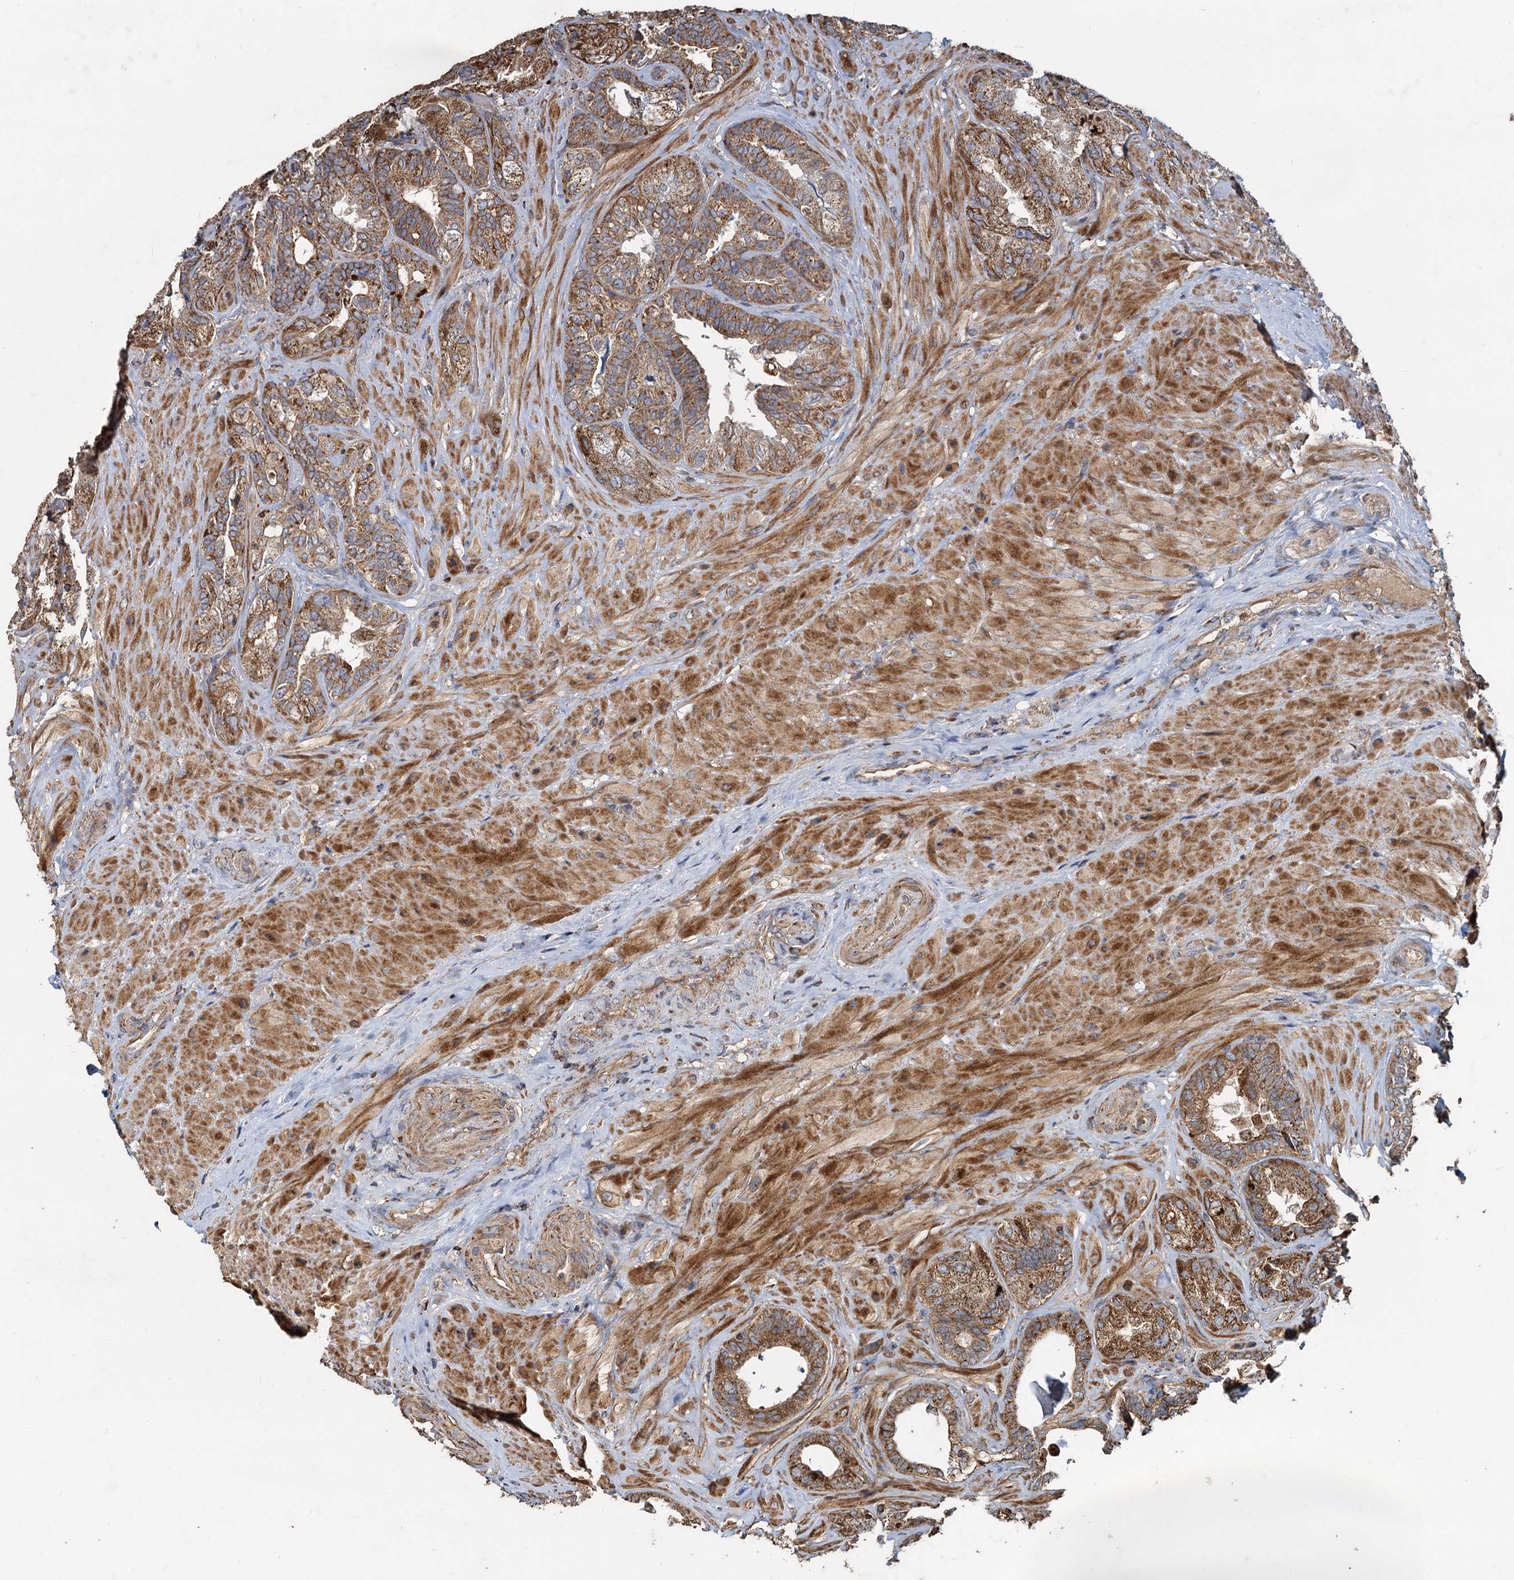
{"staining": {"intensity": "moderate", "quantity": ">75%", "location": "cytoplasmic/membranous"}, "tissue": "seminal vesicle", "cell_type": "Glandular cells", "image_type": "normal", "snomed": [{"axis": "morphology", "description": "Normal tissue, NOS"}, {"axis": "topography", "description": "Prostate and seminal vesicle, NOS"}, {"axis": "topography", "description": "Prostate"}, {"axis": "topography", "description": "Seminal veicle"}], "caption": "Immunohistochemistry (IHC) (DAB (3,3'-diaminobenzidine)) staining of normal seminal vesicle displays moderate cytoplasmic/membranous protein positivity in about >75% of glandular cells.", "gene": "SDS", "patient": {"sex": "male", "age": 67}}